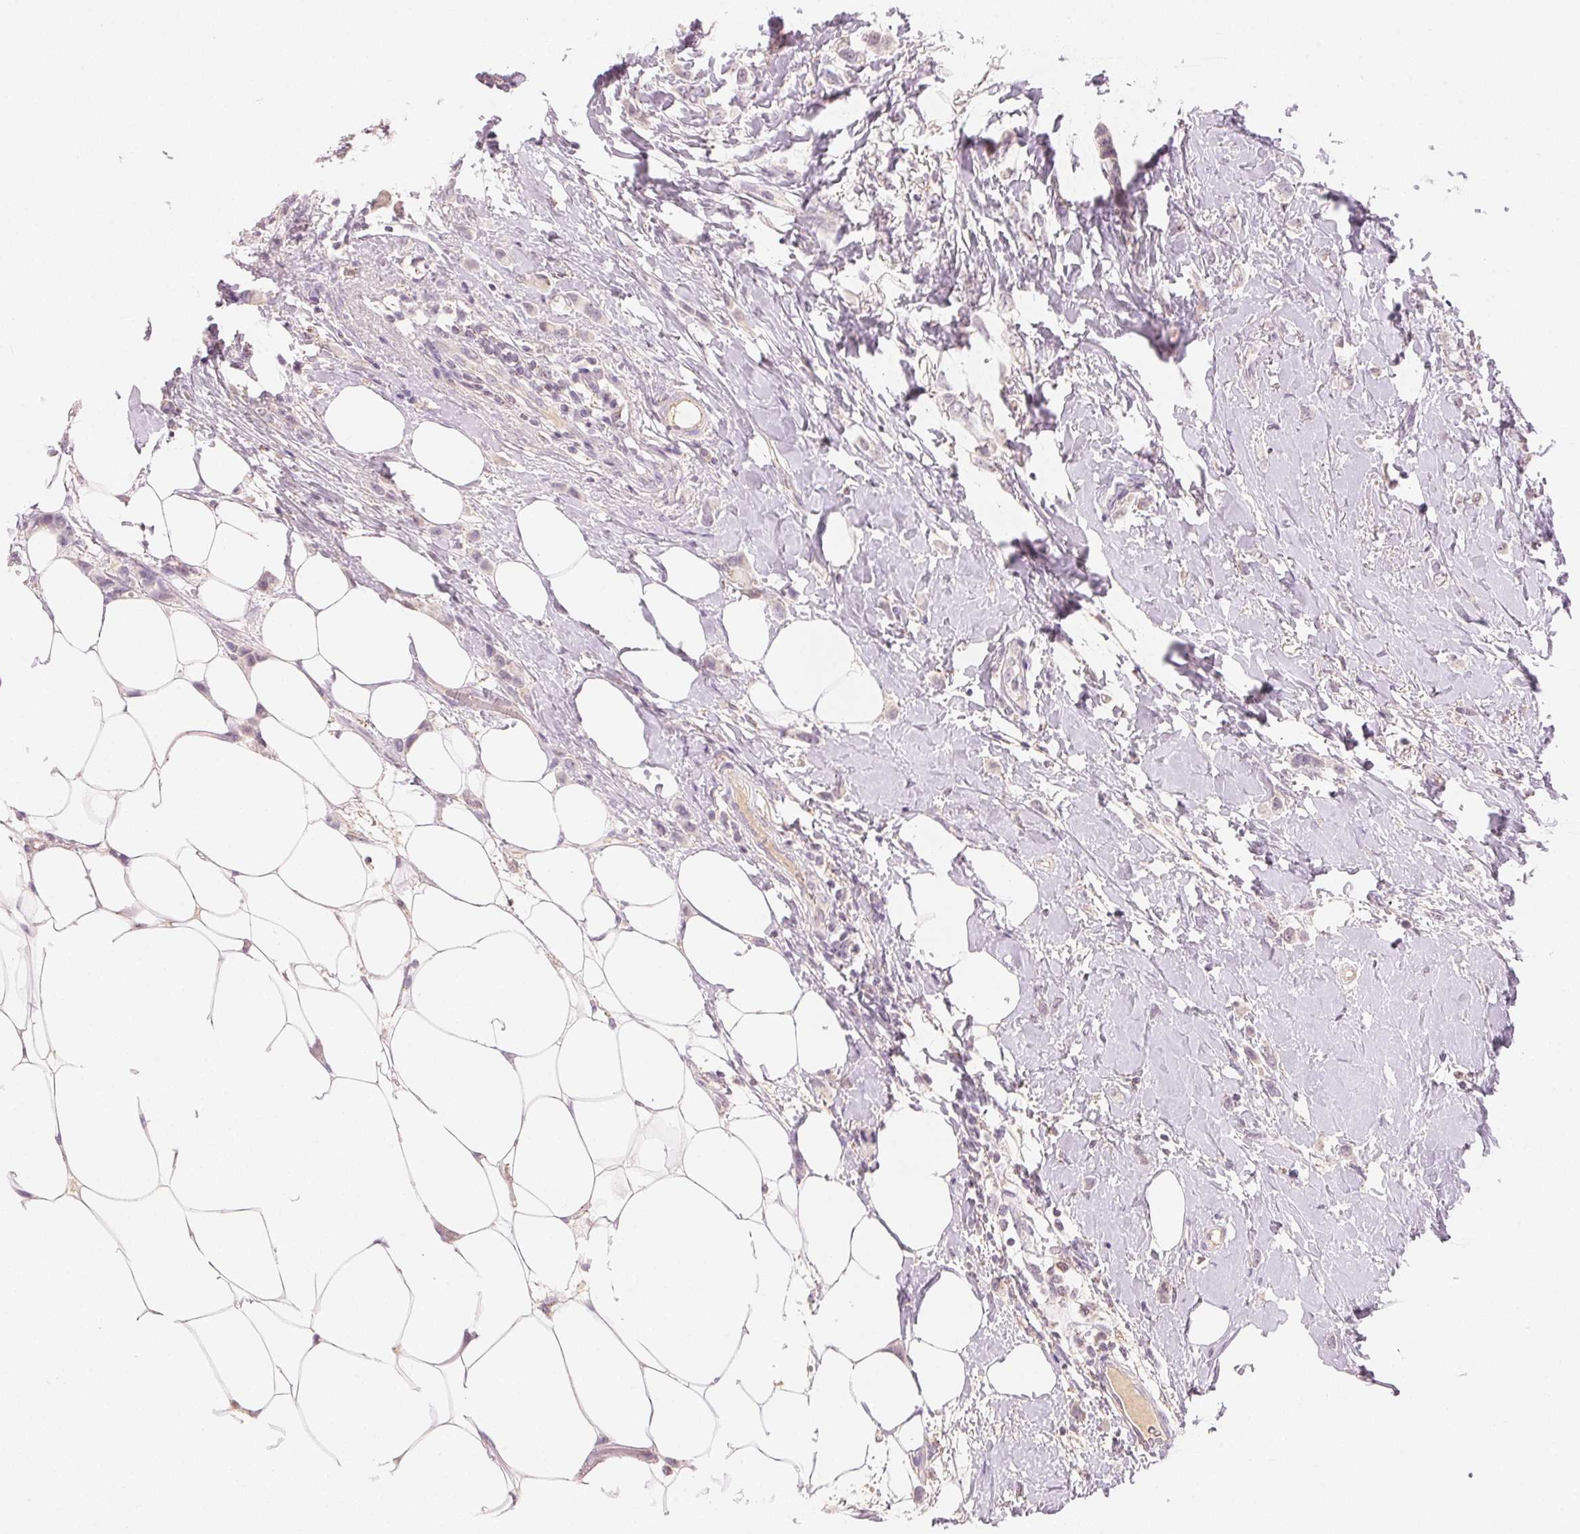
{"staining": {"intensity": "negative", "quantity": "none", "location": "none"}, "tissue": "breast cancer", "cell_type": "Tumor cells", "image_type": "cancer", "snomed": [{"axis": "morphology", "description": "Lobular carcinoma"}, {"axis": "topography", "description": "Breast"}], "caption": "IHC of human breast cancer exhibits no staining in tumor cells.", "gene": "HOXB13", "patient": {"sex": "female", "age": 66}}